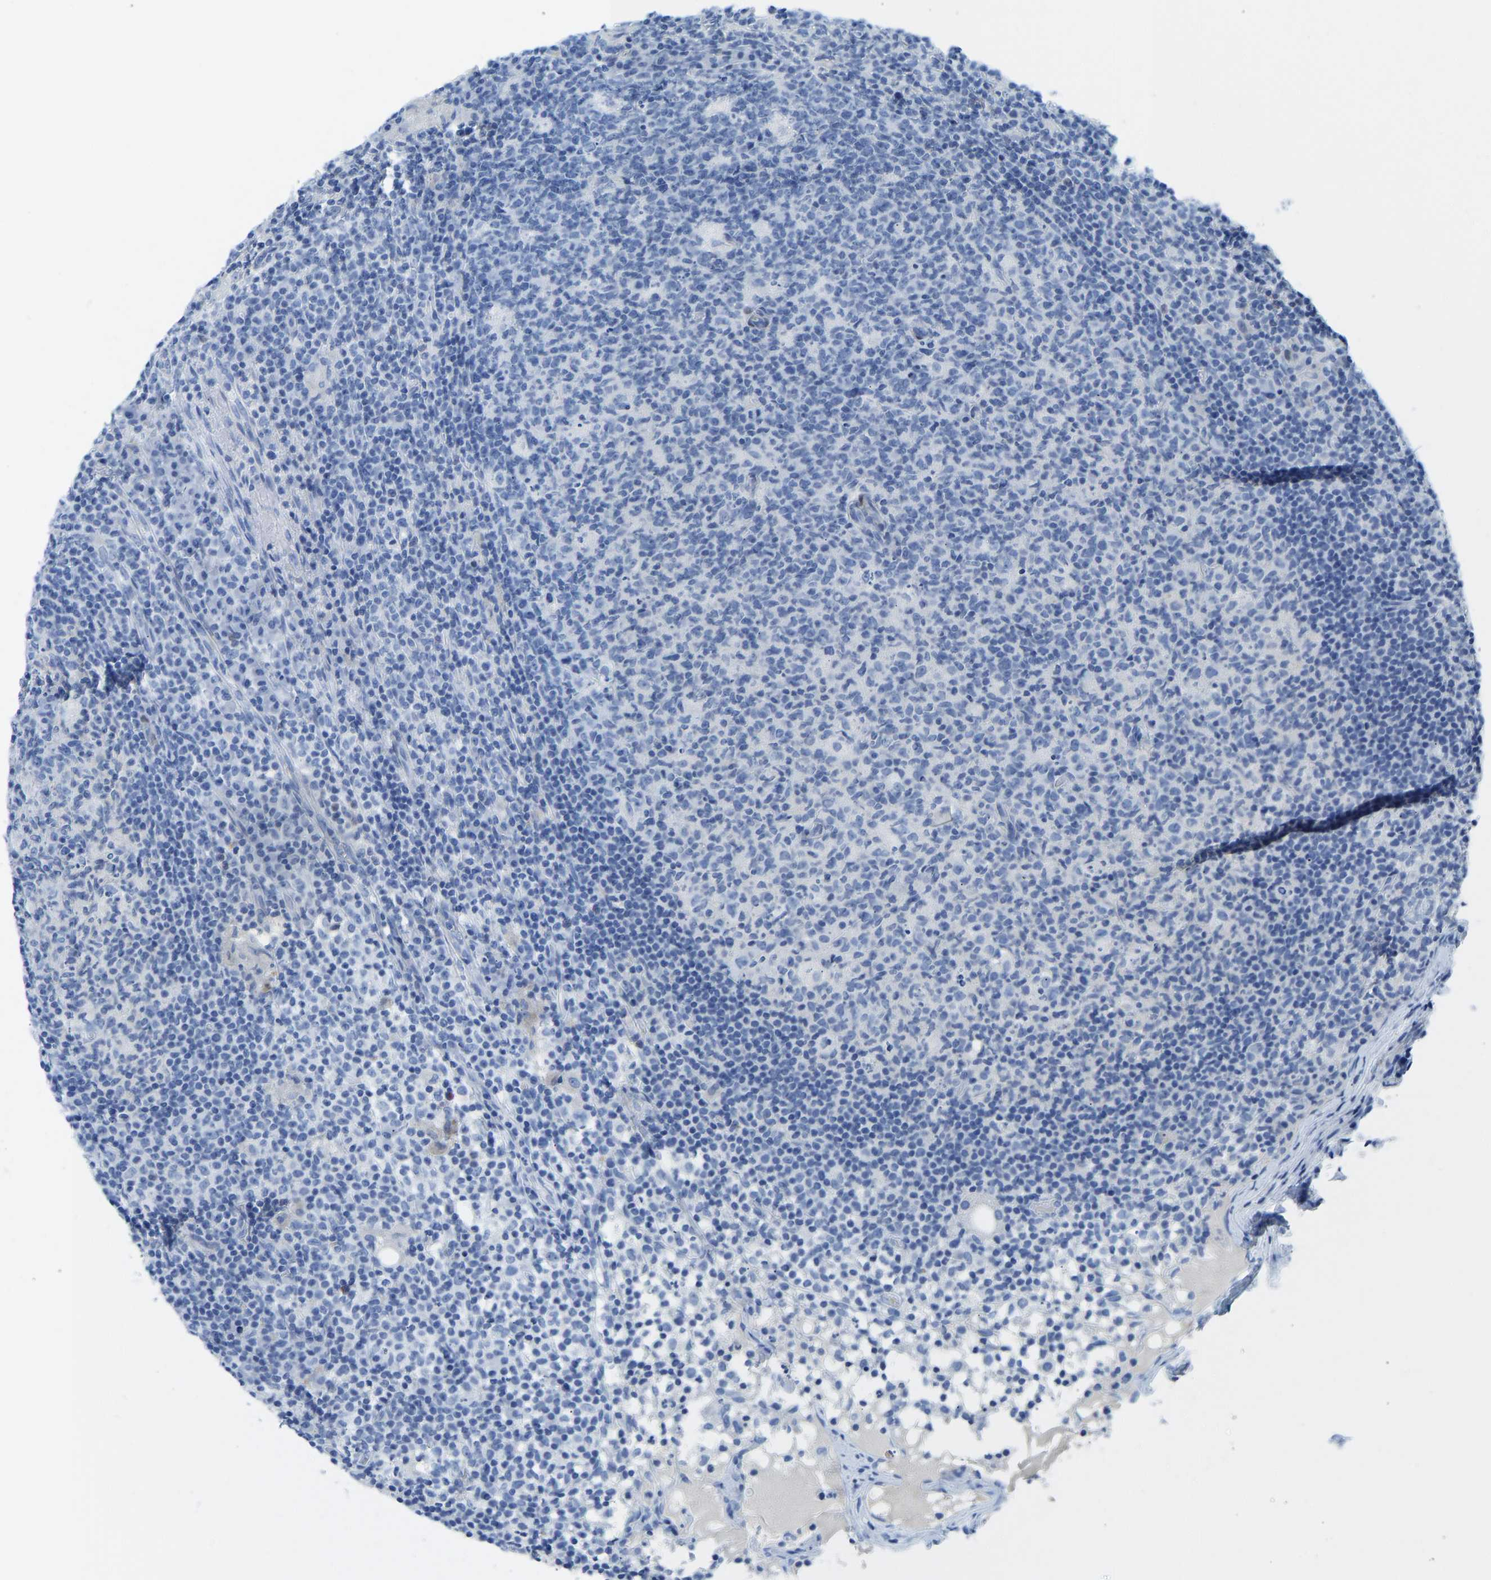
{"staining": {"intensity": "negative", "quantity": "none", "location": "none"}, "tissue": "lymph node", "cell_type": "Germinal center cells", "image_type": "normal", "snomed": [{"axis": "morphology", "description": "Normal tissue, NOS"}, {"axis": "morphology", "description": "Inflammation, NOS"}, {"axis": "topography", "description": "Lymph node"}], "caption": "Human lymph node stained for a protein using immunohistochemistry (IHC) displays no positivity in germinal center cells.", "gene": "NKAIN3", "patient": {"sex": "male", "age": 55}}